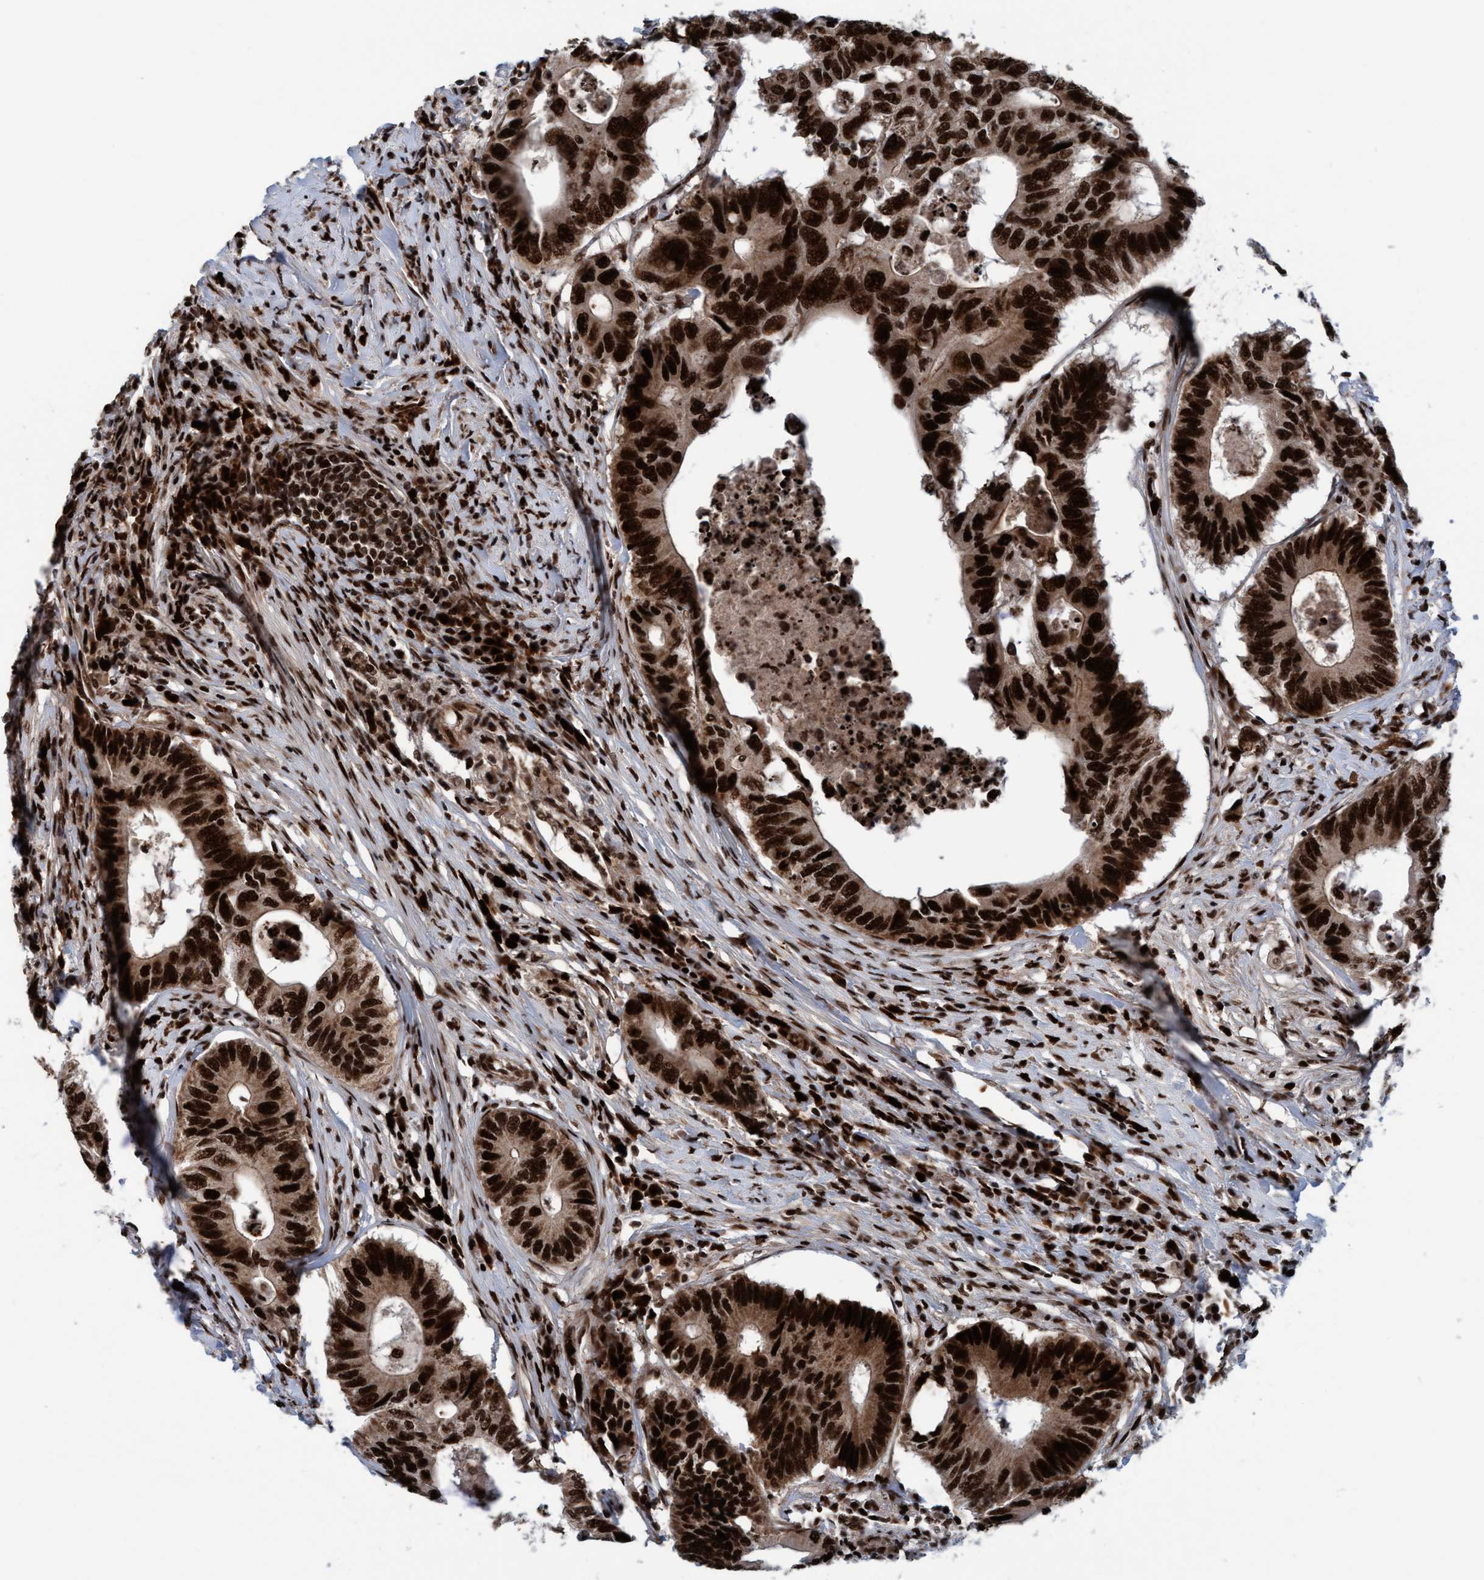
{"staining": {"intensity": "strong", "quantity": ">75%", "location": "nuclear"}, "tissue": "colorectal cancer", "cell_type": "Tumor cells", "image_type": "cancer", "snomed": [{"axis": "morphology", "description": "Adenocarcinoma, NOS"}, {"axis": "topography", "description": "Colon"}], "caption": "The photomicrograph exhibits a brown stain indicating the presence of a protein in the nuclear of tumor cells in adenocarcinoma (colorectal). (DAB IHC, brown staining for protein, blue staining for nuclei).", "gene": "TOPBP1", "patient": {"sex": "male", "age": 71}}